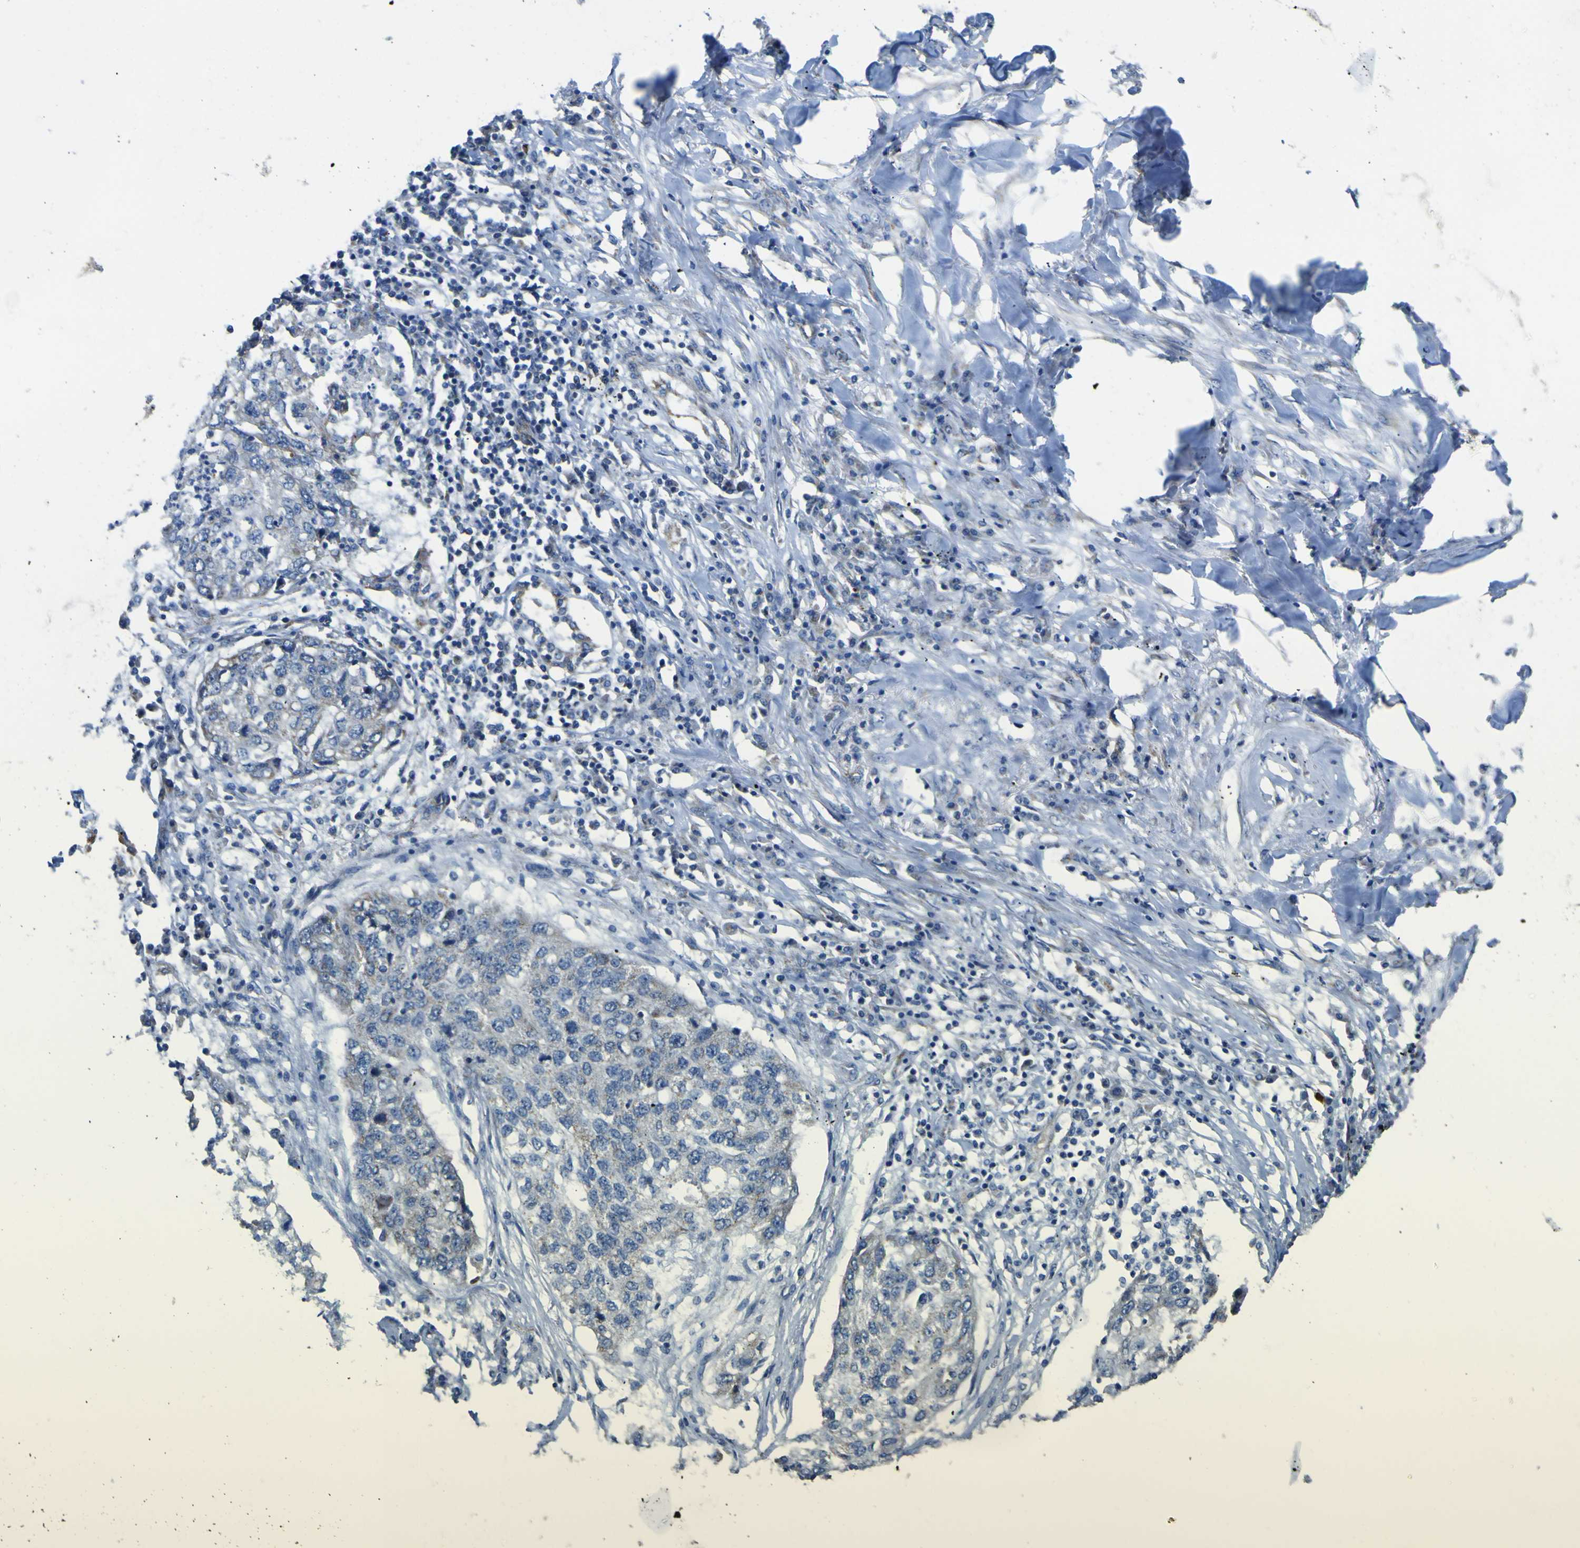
{"staining": {"intensity": "negative", "quantity": "none", "location": "none"}, "tissue": "lung cancer", "cell_type": "Tumor cells", "image_type": "cancer", "snomed": [{"axis": "morphology", "description": "Squamous cell carcinoma, NOS"}, {"axis": "topography", "description": "Lung"}], "caption": "Human lung cancer (squamous cell carcinoma) stained for a protein using IHC reveals no expression in tumor cells.", "gene": "ALDH18A1", "patient": {"sex": "female", "age": 63}}